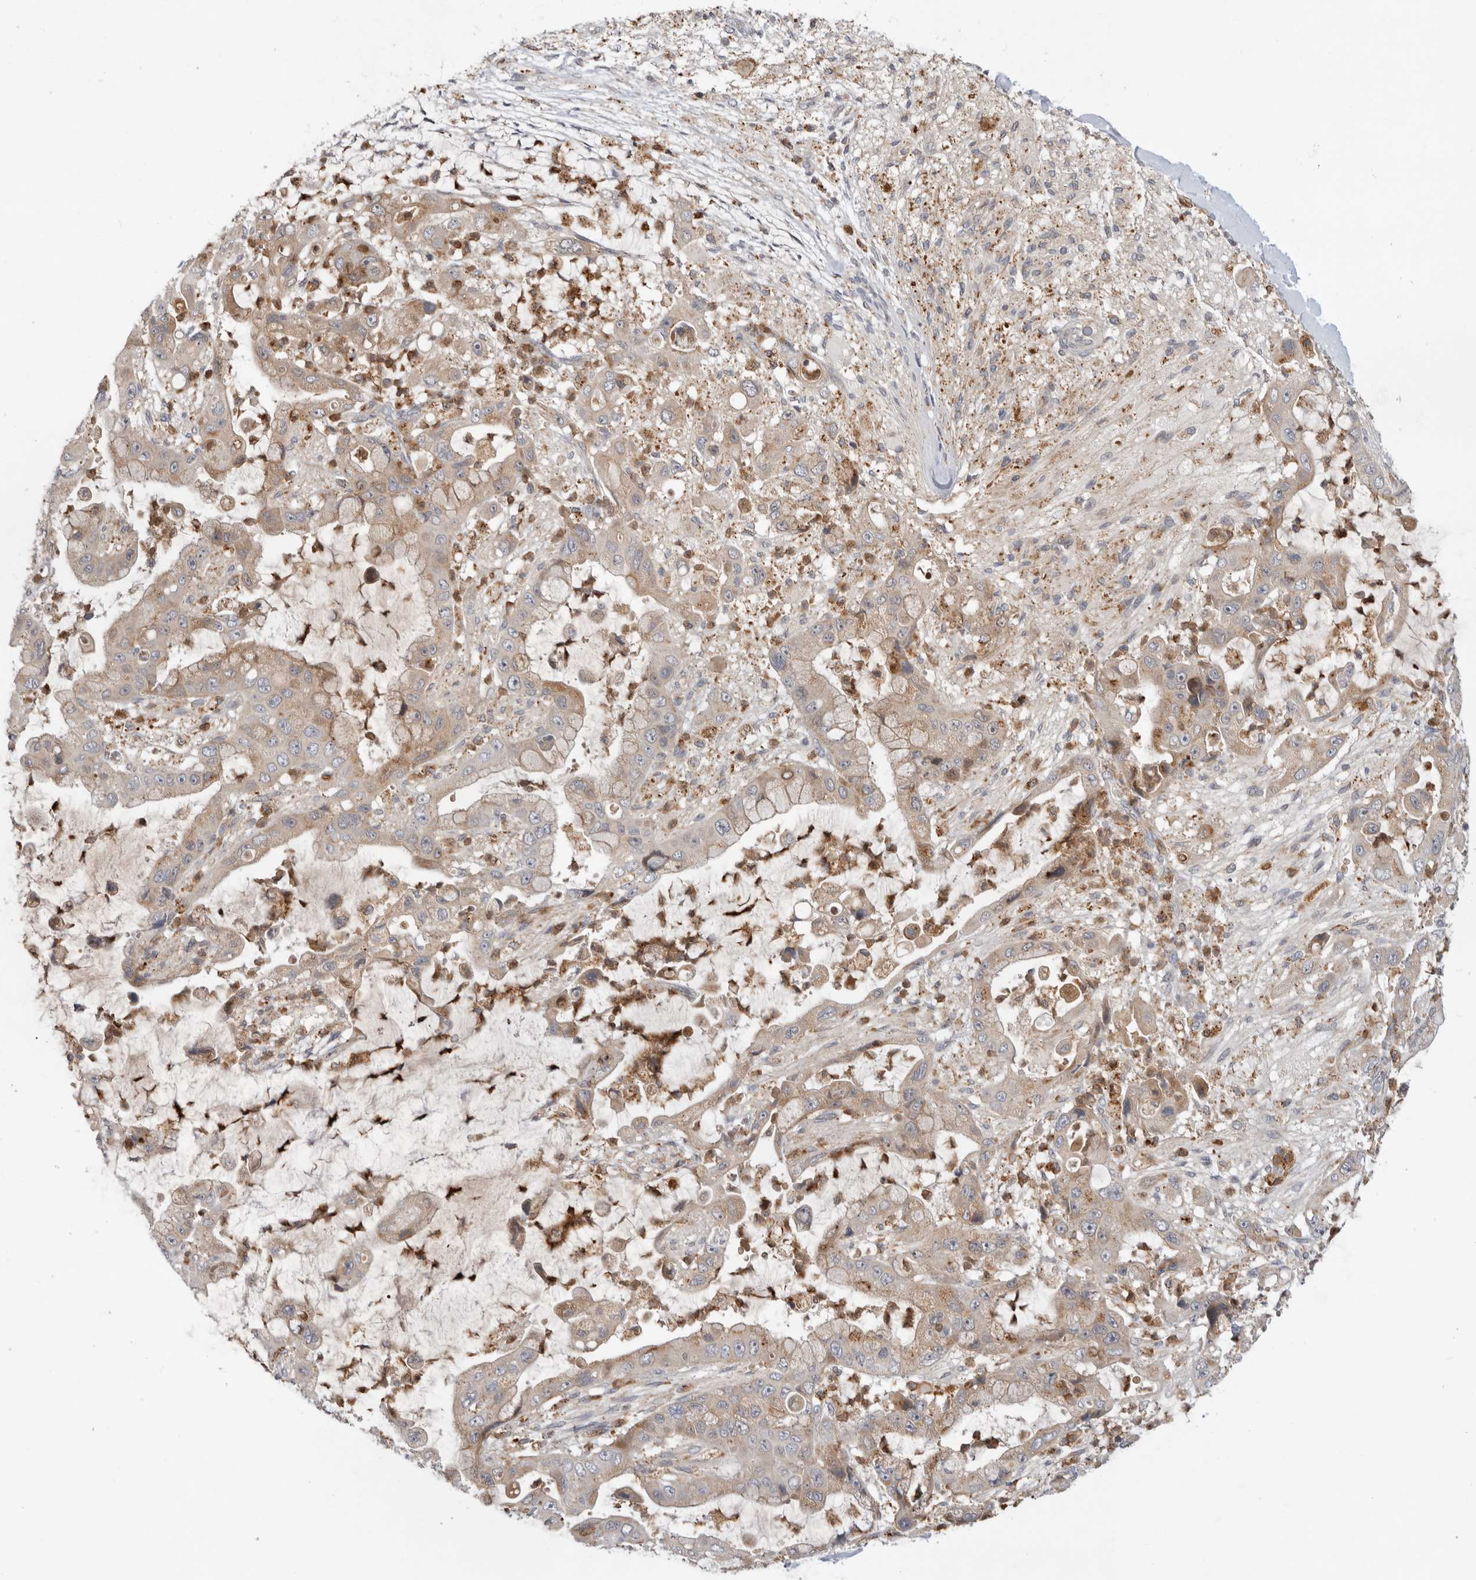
{"staining": {"intensity": "weak", "quantity": ">75%", "location": "cytoplasmic/membranous"}, "tissue": "liver cancer", "cell_type": "Tumor cells", "image_type": "cancer", "snomed": [{"axis": "morphology", "description": "Cholangiocarcinoma"}, {"axis": "topography", "description": "Liver"}], "caption": "Liver cancer (cholangiocarcinoma) stained with DAB immunohistochemistry reveals low levels of weak cytoplasmic/membranous expression in about >75% of tumor cells. Nuclei are stained in blue.", "gene": "GNE", "patient": {"sex": "female", "age": 54}}